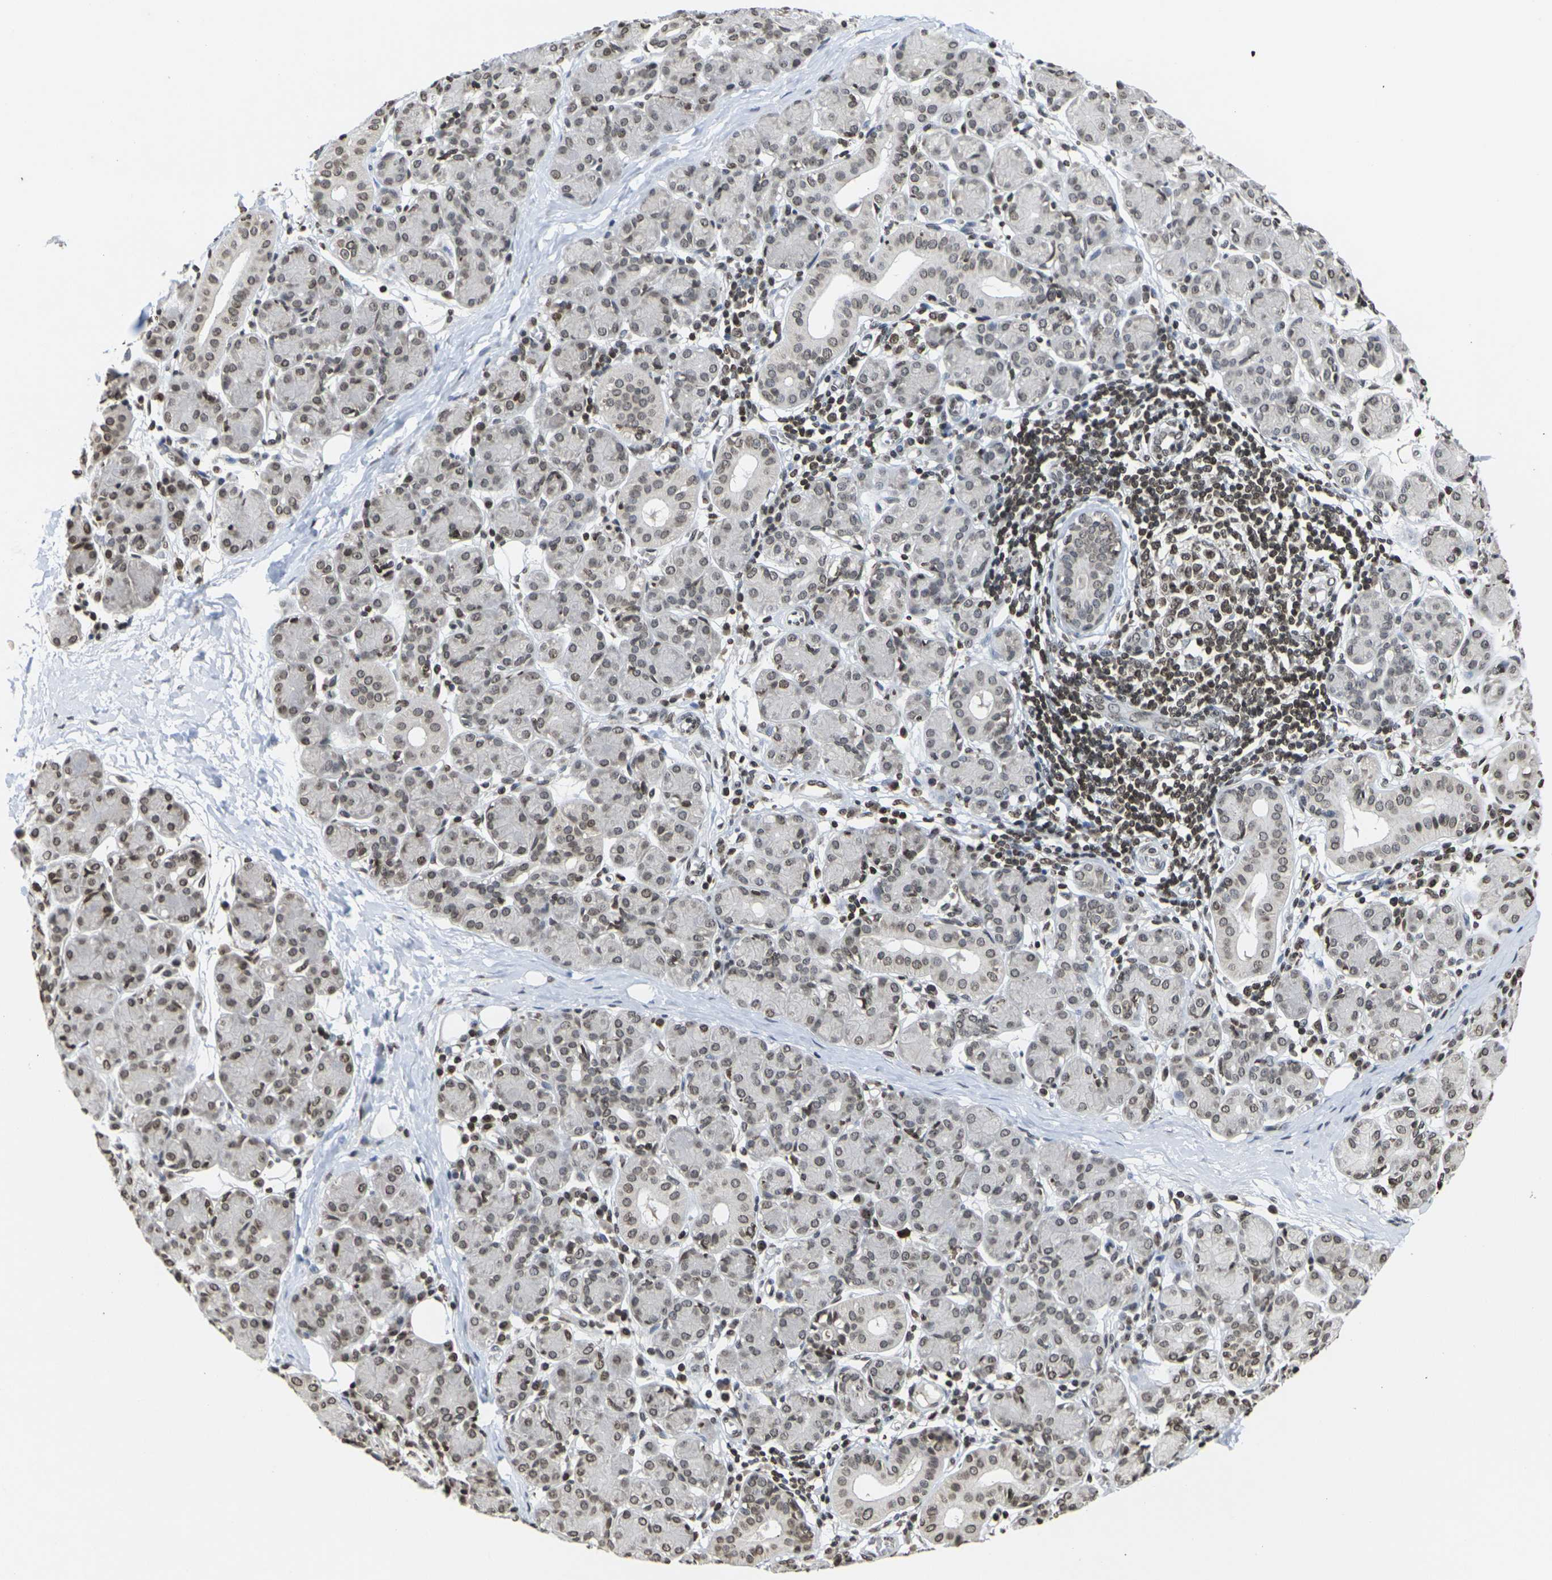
{"staining": {"intensity": "moderate", "quantity": ">75%", "location": "nuclear"}, "tissue": "salivary gland", "cell_type": "Glandular cells", "image_type": "normal", "snomed": [{"axis": "morphology", "description": "Normal tissue, NOS"}, {"axis": "morphology", "description": "Inflammation, NOS"}, {"axis": "topography", "description": "Lymph node"}, {"axis": "topography", "description": "Salivary gland"}], "caption": "Protein expression analysis of benign human salivary gland reveals moderate nuclear staining in about >75% of glandular cells. (DAB (3,3'-diaminobenzidine) = brown stain, brightfield microscopy at high magnification).", "gene": "ETV5", "patient": {"sex": "male", "age": 3}}